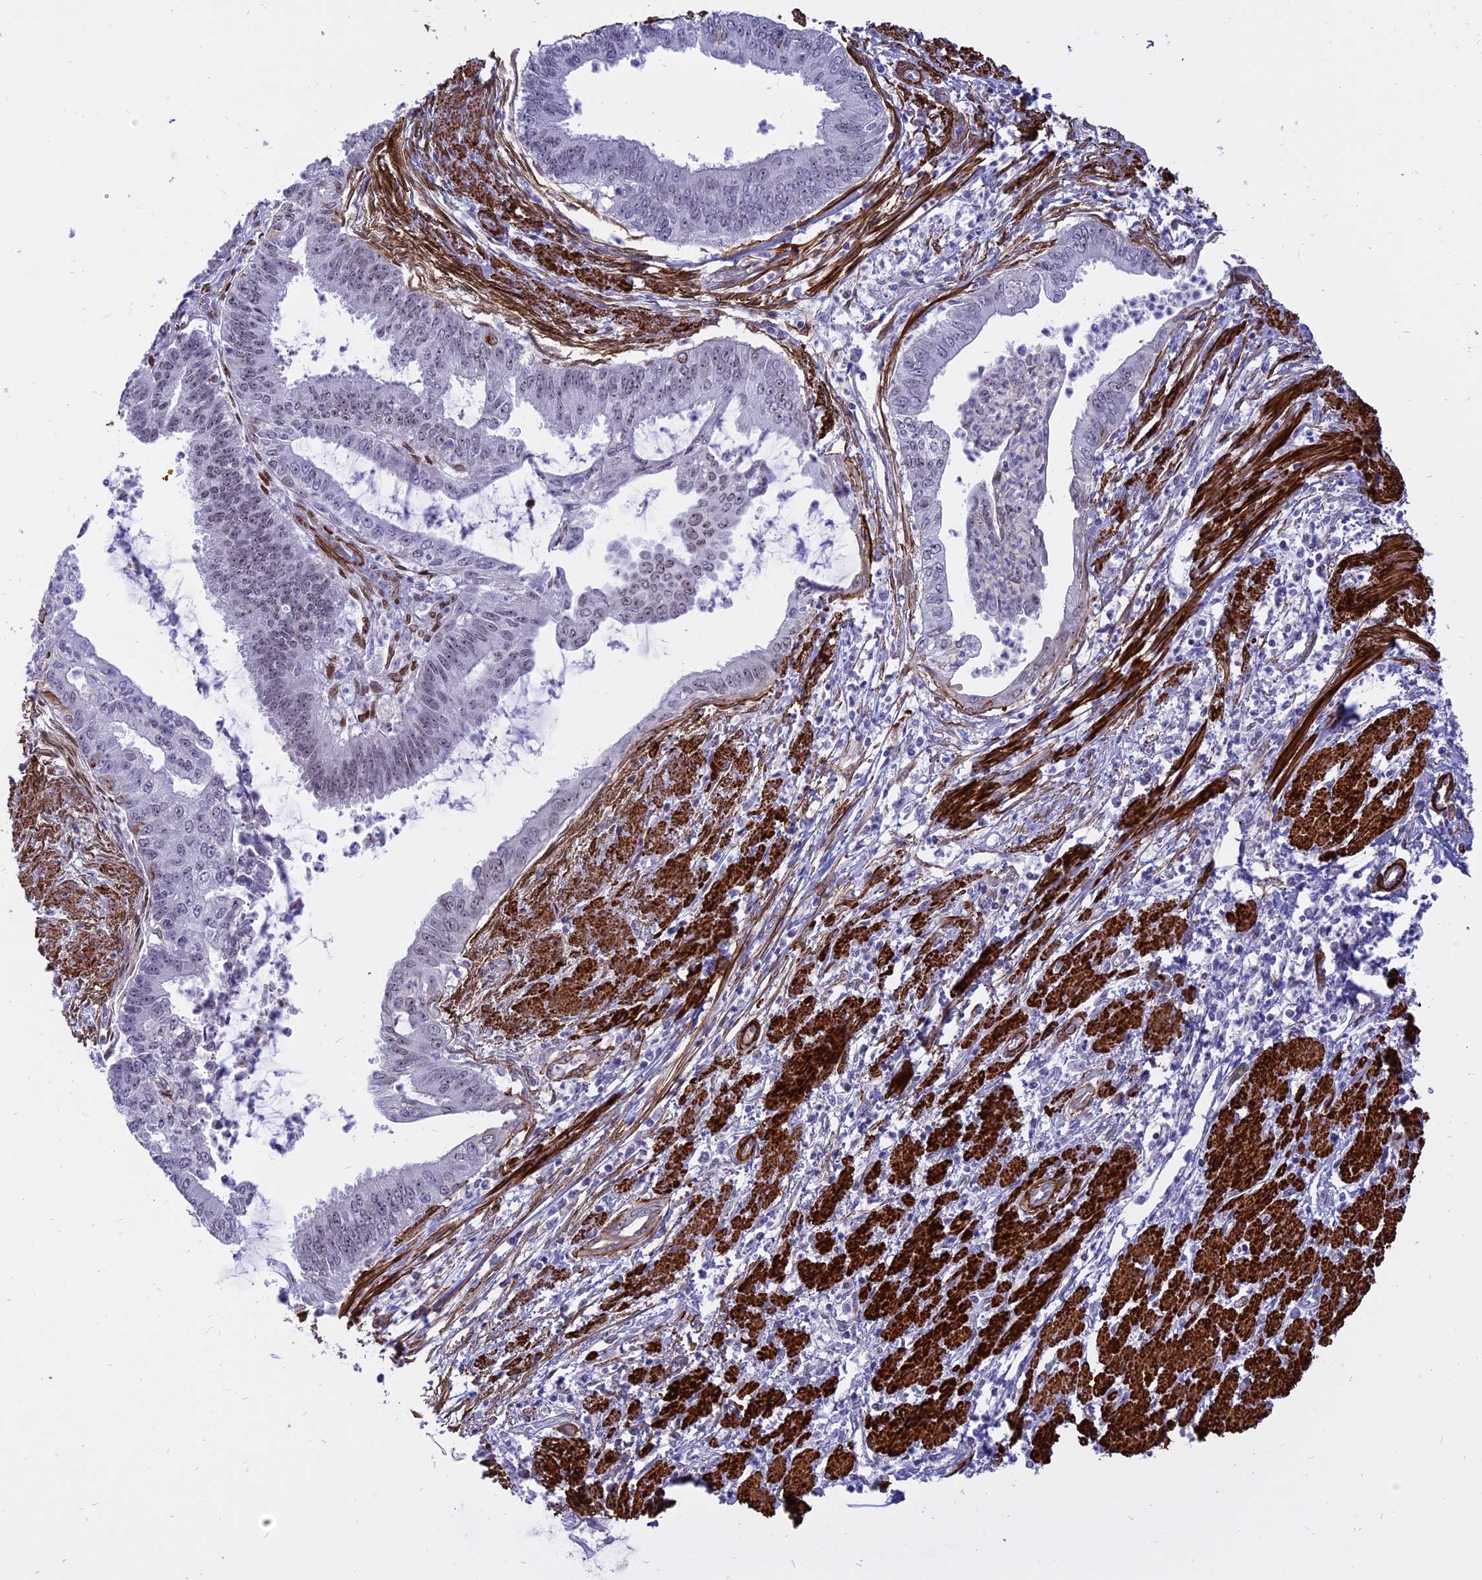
{"staining": {"intensity": "weak", "quantity": "25%-75%", "location": "nuclear"}, "tissue": "endometrial cancer", "cell_type": "Tumor cells", "image_type": "cancer", "snomed": [{"axis": "morphology", "description": "Adenocarcinoma, NOS"}, {"axis": "topography", "description": "Endometrium"}], "caption": "Brown immunohistochemical staining in endometrial cancer demonstrates weak nuclear staining in approximately 25%-75% of tumor cells.", "gene": "CENPV", "patient": {"sex": "female", "age": 73}}